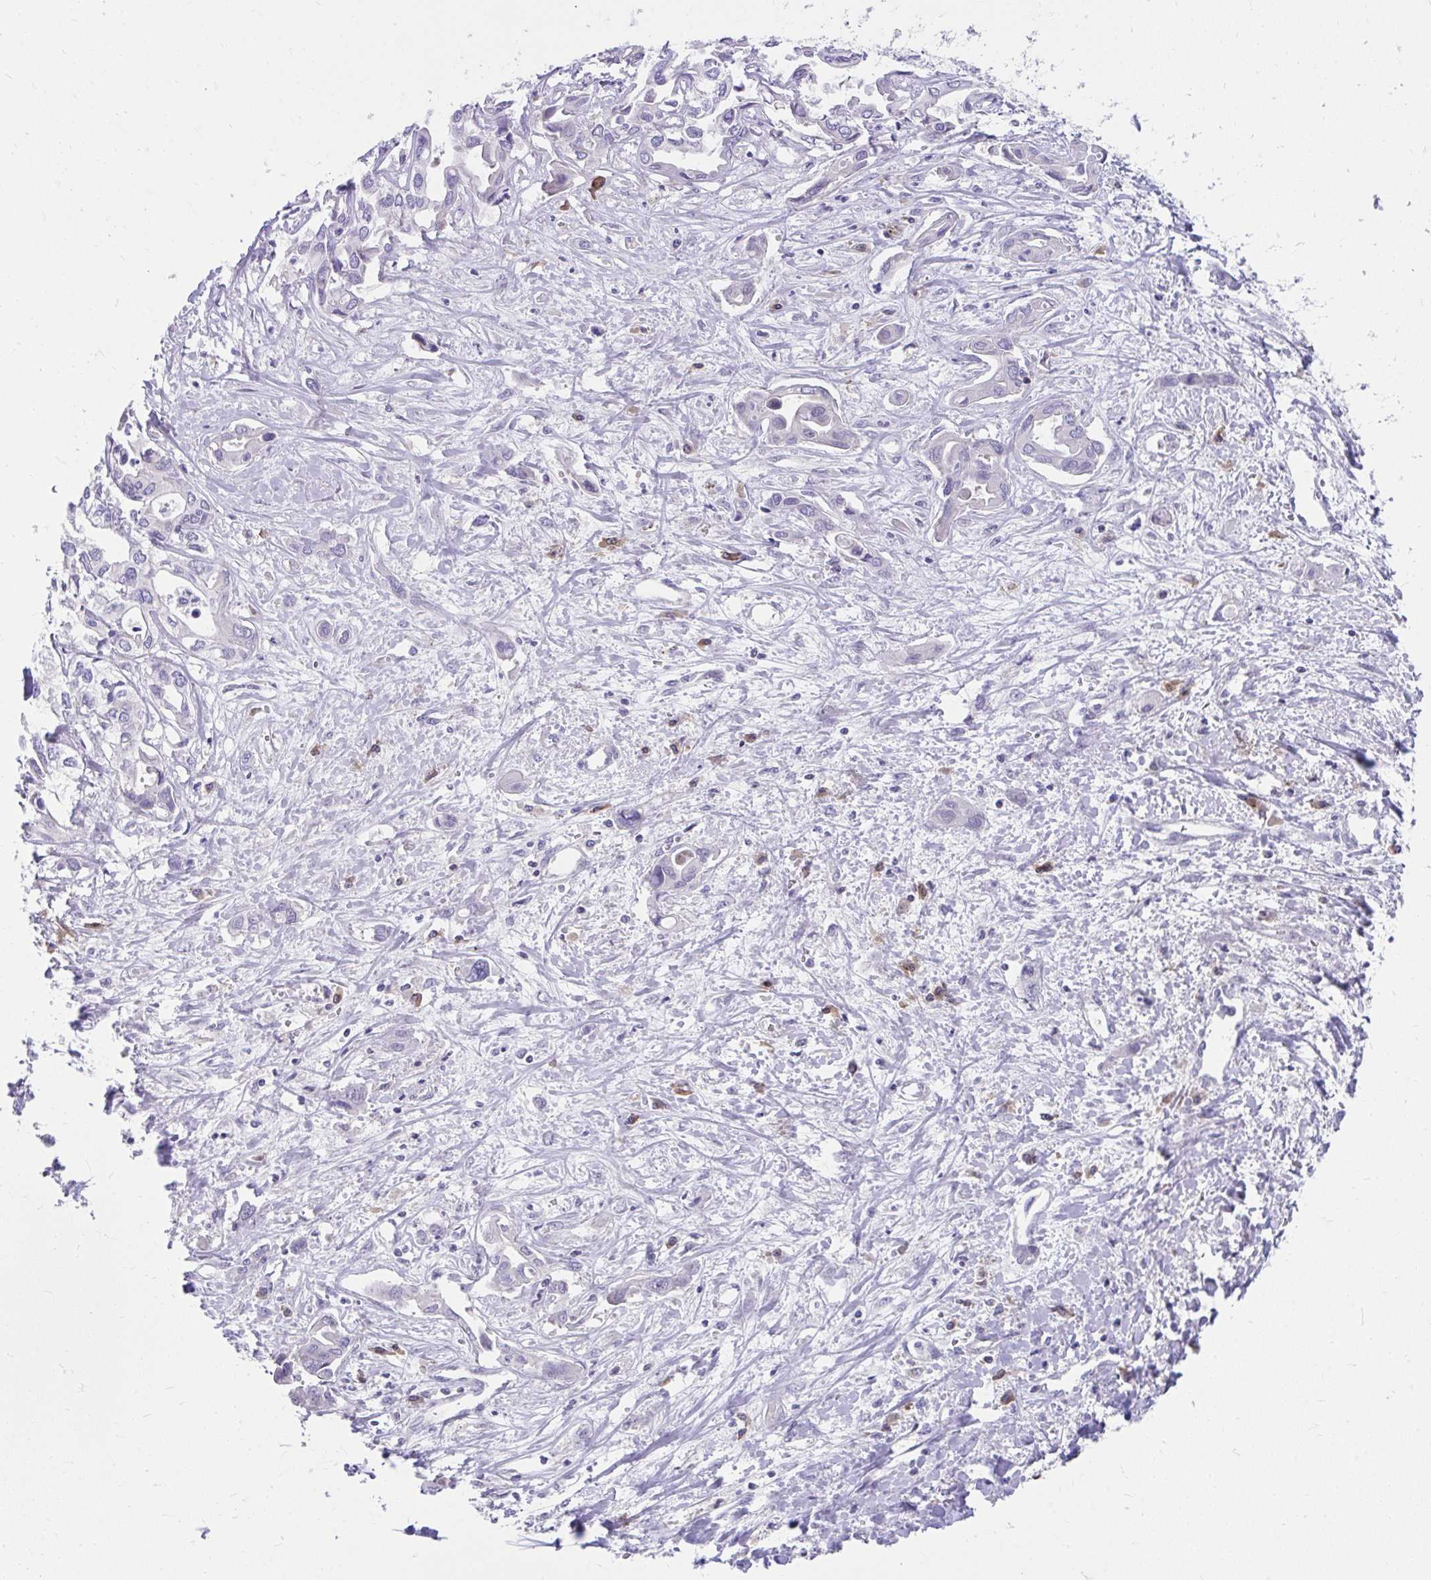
{"staining": {"intensity": "negative", "quantity": "none", "location": "none"}, "tissue": "liver cancer", "cell_type": "Tumor cells", "image_type": "cancer", "snomed": [{"axis": "morphology", "description": "Cholangiocarcinoma"}, {"axis": "topography", "description": "Liver"}], "caption": "Immunohistochemistry of human liver cancer demonstrates no expression in tumor cells.", "gene": "SLAMF7", "patient": {"sex": "female", "age": 64}}